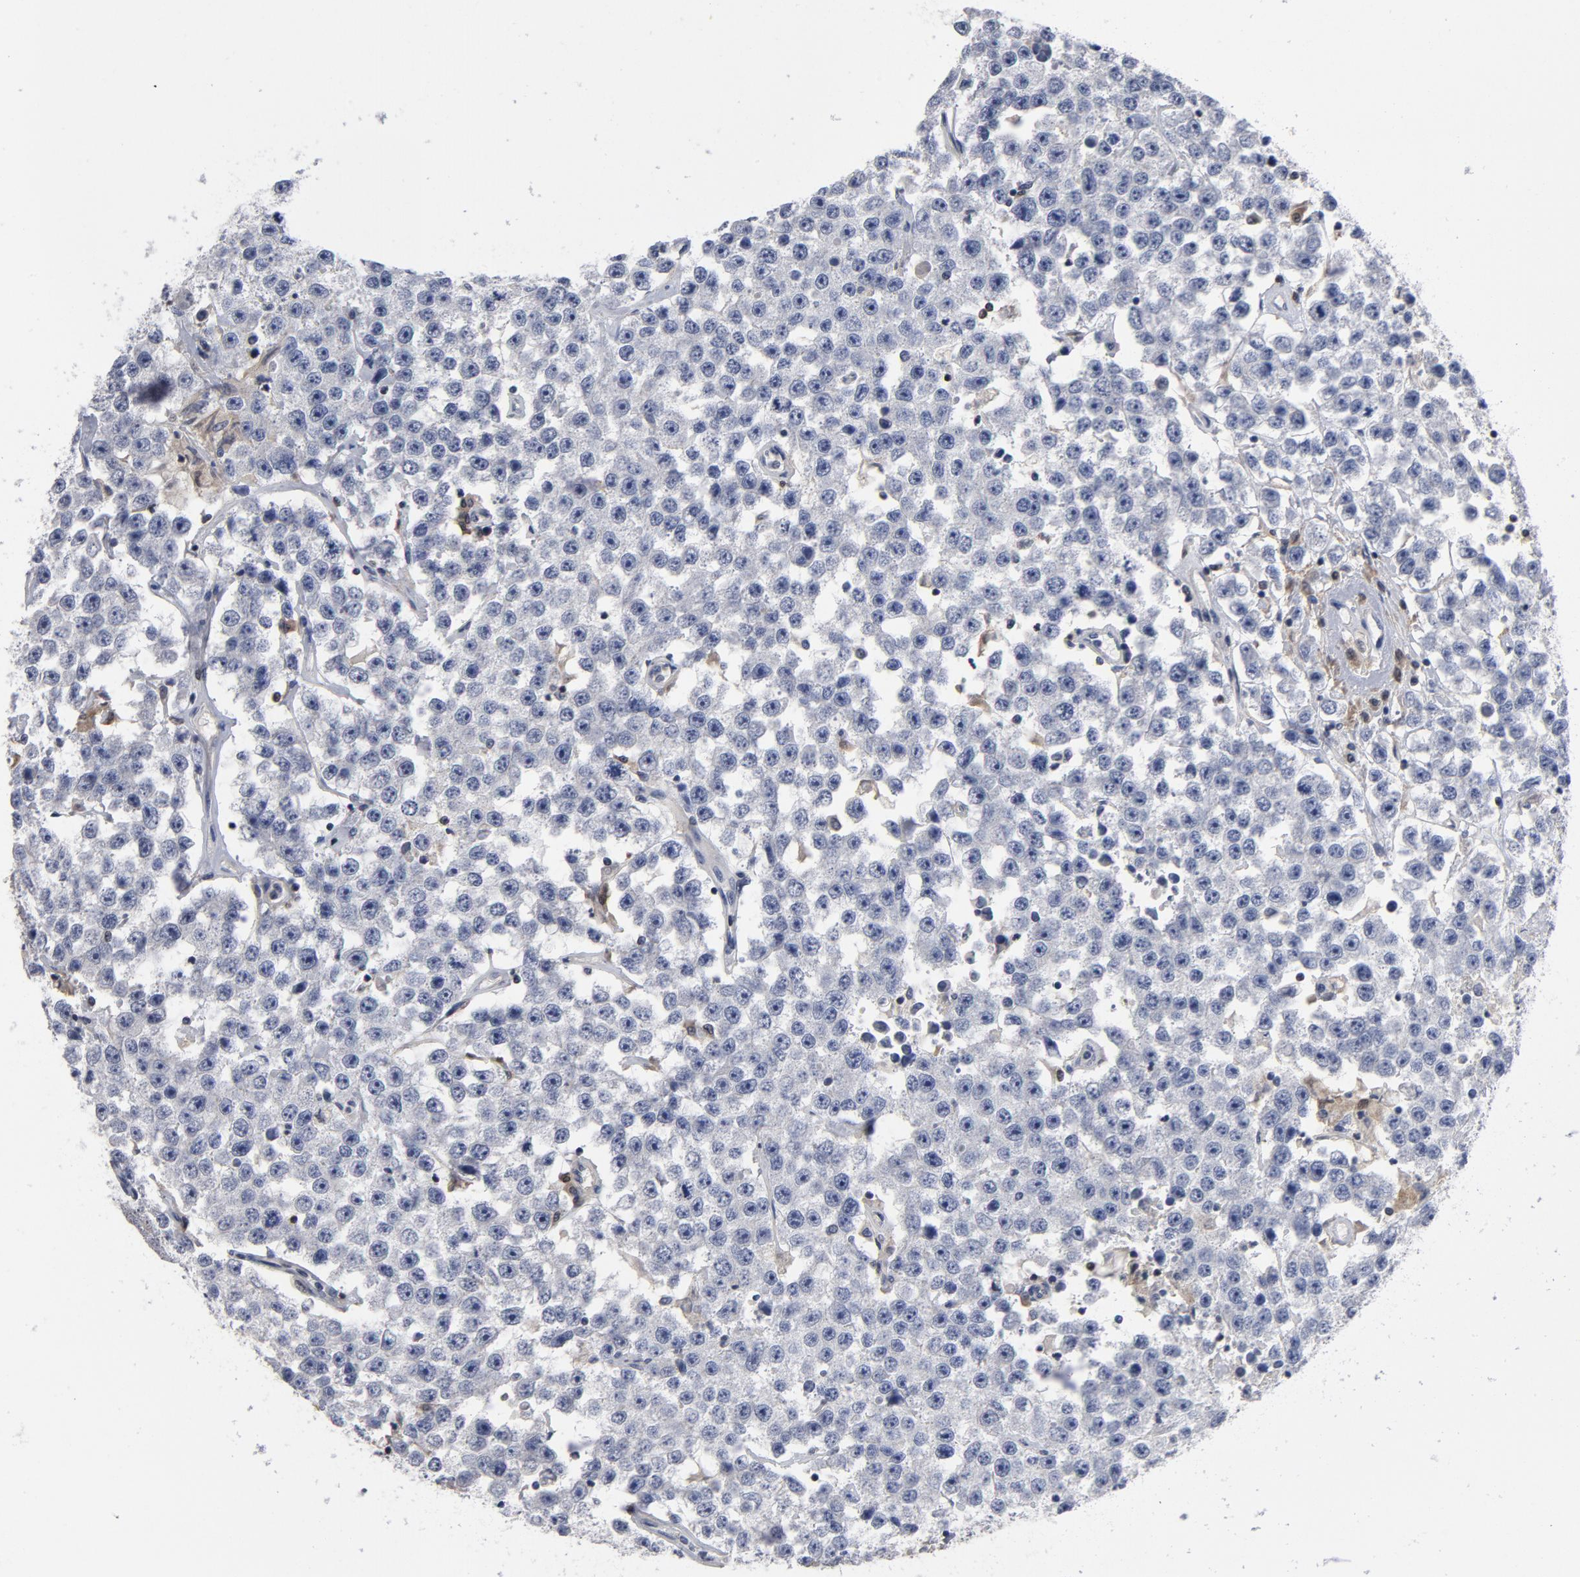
{"staining": {"intensity": "negative", "quantity": "none", "location": "none"}, "tissue": "testis cancer", "cell_type": "Tumor cells", "image_type": "cancer", "snomed": [{"axis": "morphology", "description": "Seminoma, NOS"}, {"axis": "topography", "description": "Testis"}], "caption": "This is an IHC histopathology image of human testis cancer (seminoma). There is no positivity in tumor cells.", "gene": "TRADD", "patient": {"sex": "male", "age": 52}}